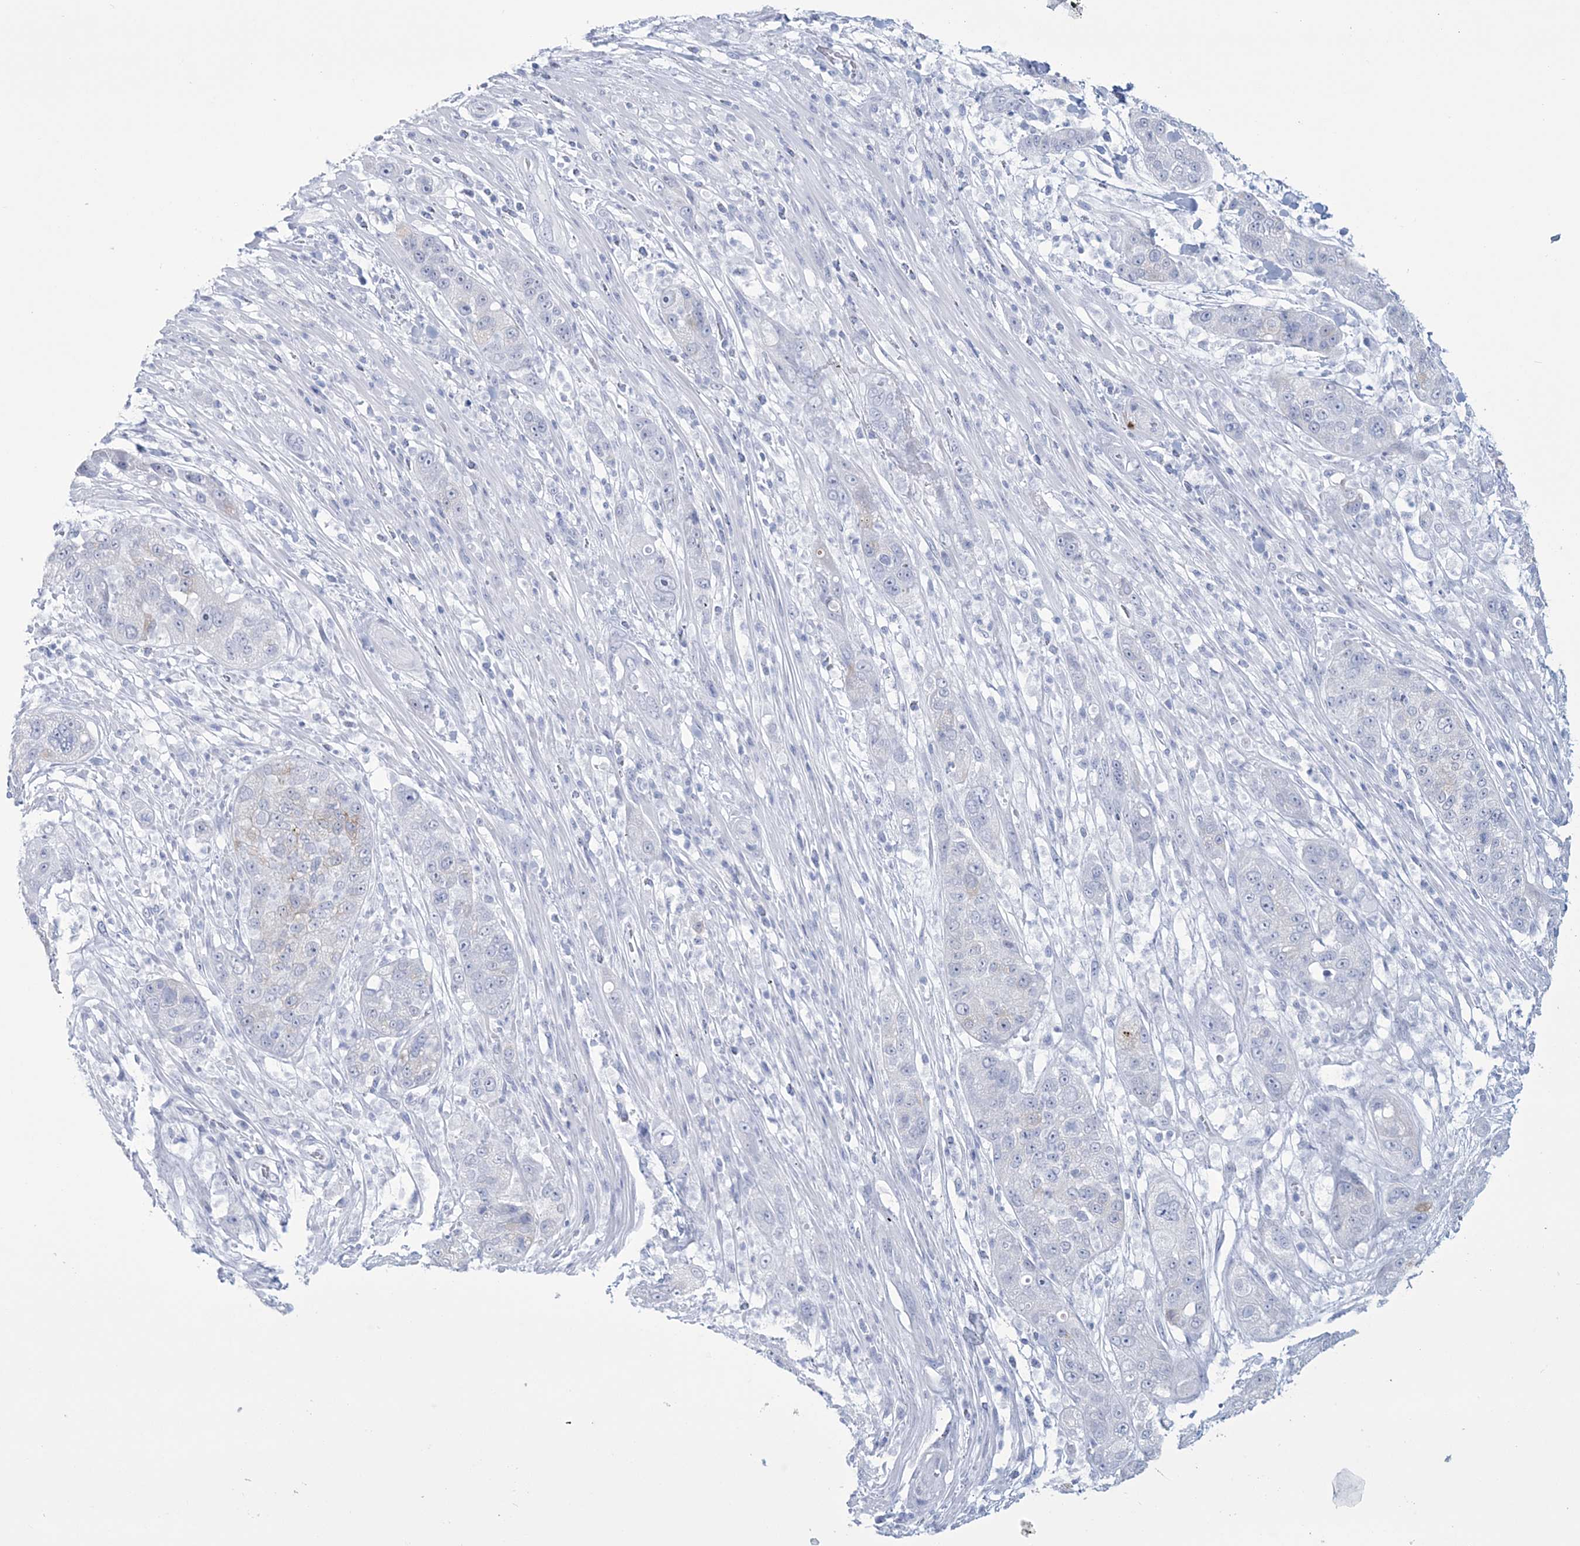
{"staining": {"intensity": "negative", "quantity": "none", "location": "none"}, "tissue": "pancreatic cancer", "cell_type": "Tumor cells", "image_type": "cancer", "snomed": [{"axis": "morphology", "description": "Adenocarcinoma, NOS"}, {"axis": "topography", "description": "Pancreas"}], "caption": "Tumor cells show no significant expression in pancreatic adenocarcinoma.", "gene": "DPCD", "patient": {"sex": "female", "age": 78}}